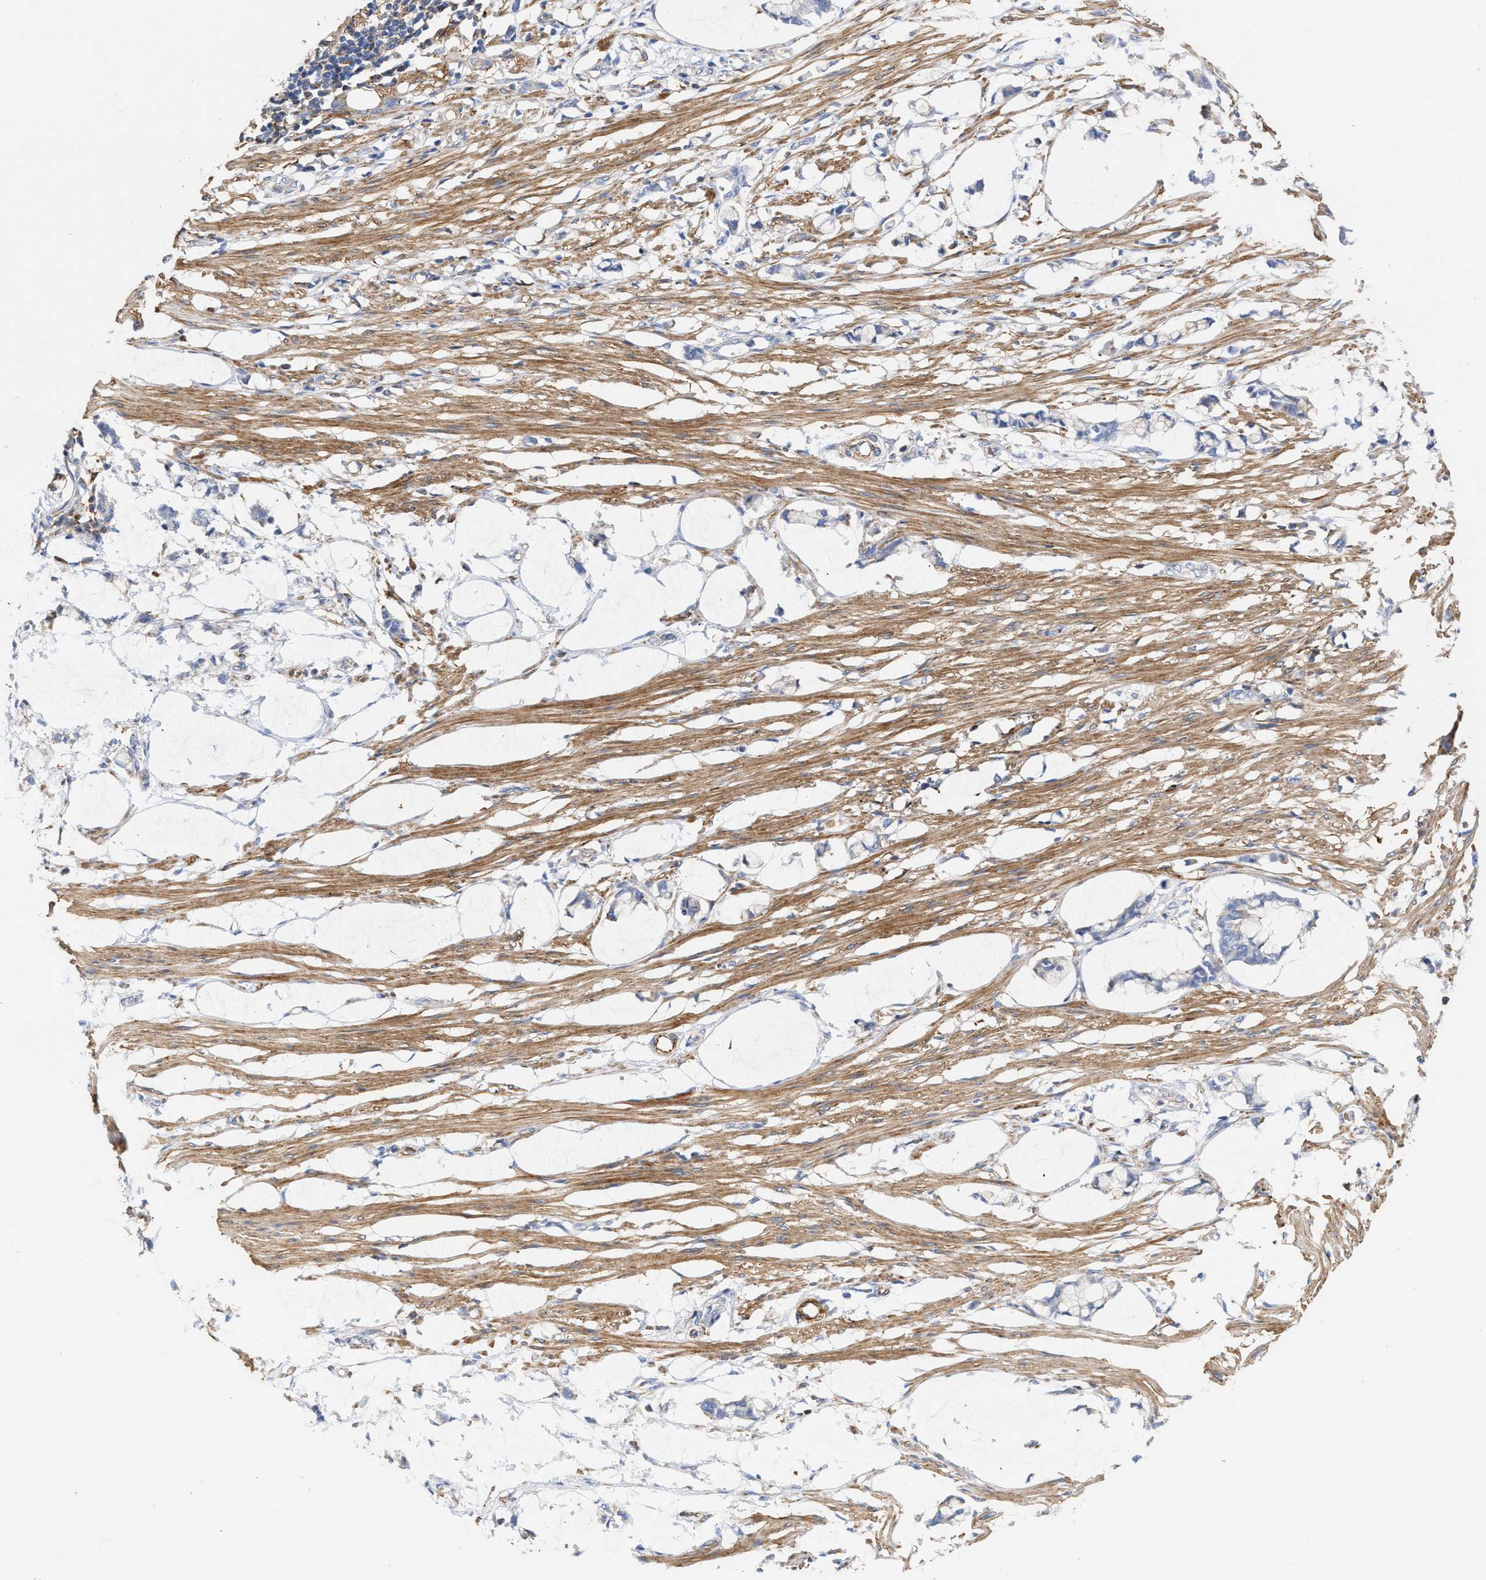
{"staining": {"intensity": "moderate", "quantity": ">75%", "location": "cytoplasmic/membranous"}, "tissue": "smooth muscle", "cell_type": "Smooth muscle cells", "image_type": "normal", "snomed": [{"axis": "morphology", "description": "Normal tissue, NOS"}, {"axis": "morphology", "description": "Adenocarcinoma, NOS"}, {"axis": "topography", "description": "Smooth muscle"}, {"axis": "topography", "description": "Colon"}], "caption": "Smooth muscle cells demonstrate moderate cytoplasmic/membranous expression in about >75% of cells in normal smooth muscle. Ihc stains the protein of interest in brown and the nuclei are stained blue.", "gene": "HS3ST5", "patient": {"sex": "male", "age": 14}}